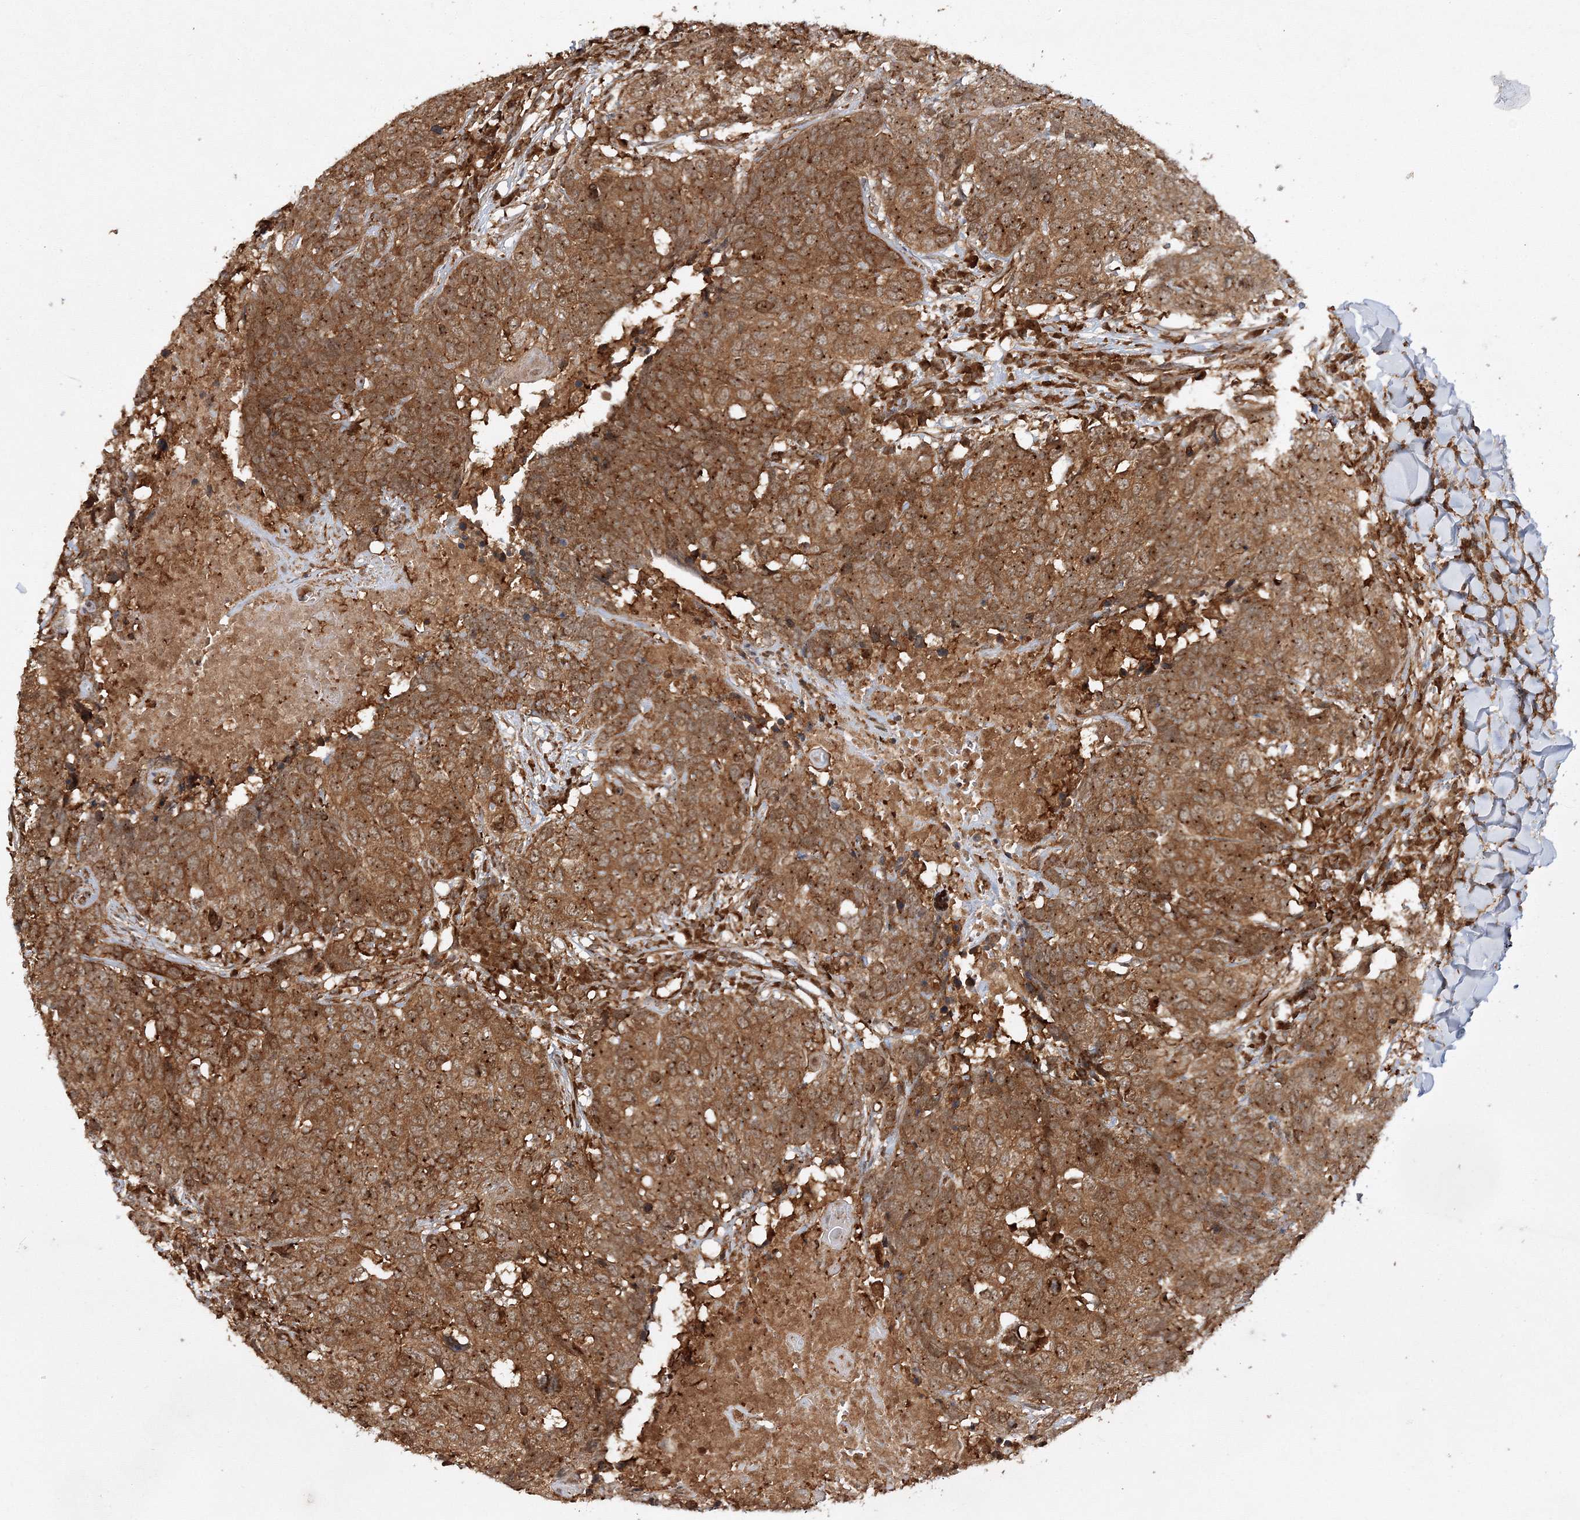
{"staining": {"intensity": "strong", "quantity": ">75%", "location": "cytoplasmic/membranous"}, "tissue": "head and neck cancer", "cell_type": "Tumor cells", "image_type": "cancer", "snomed": [{"axis": "morphology", "description": "Squamous cell carcinoma, NOS"}, {"axis": "topography", "description": "Head-Neck"}], "caption": "Immunohistochemical staining of head and neck cancer (squamous cell carcinoma) shows high levels of strong cytoplasmic/membranous positivity in approximately >75% of tumor cells.", "gene": "WDR37", "patient": {"sex": "male", "age": 66}}